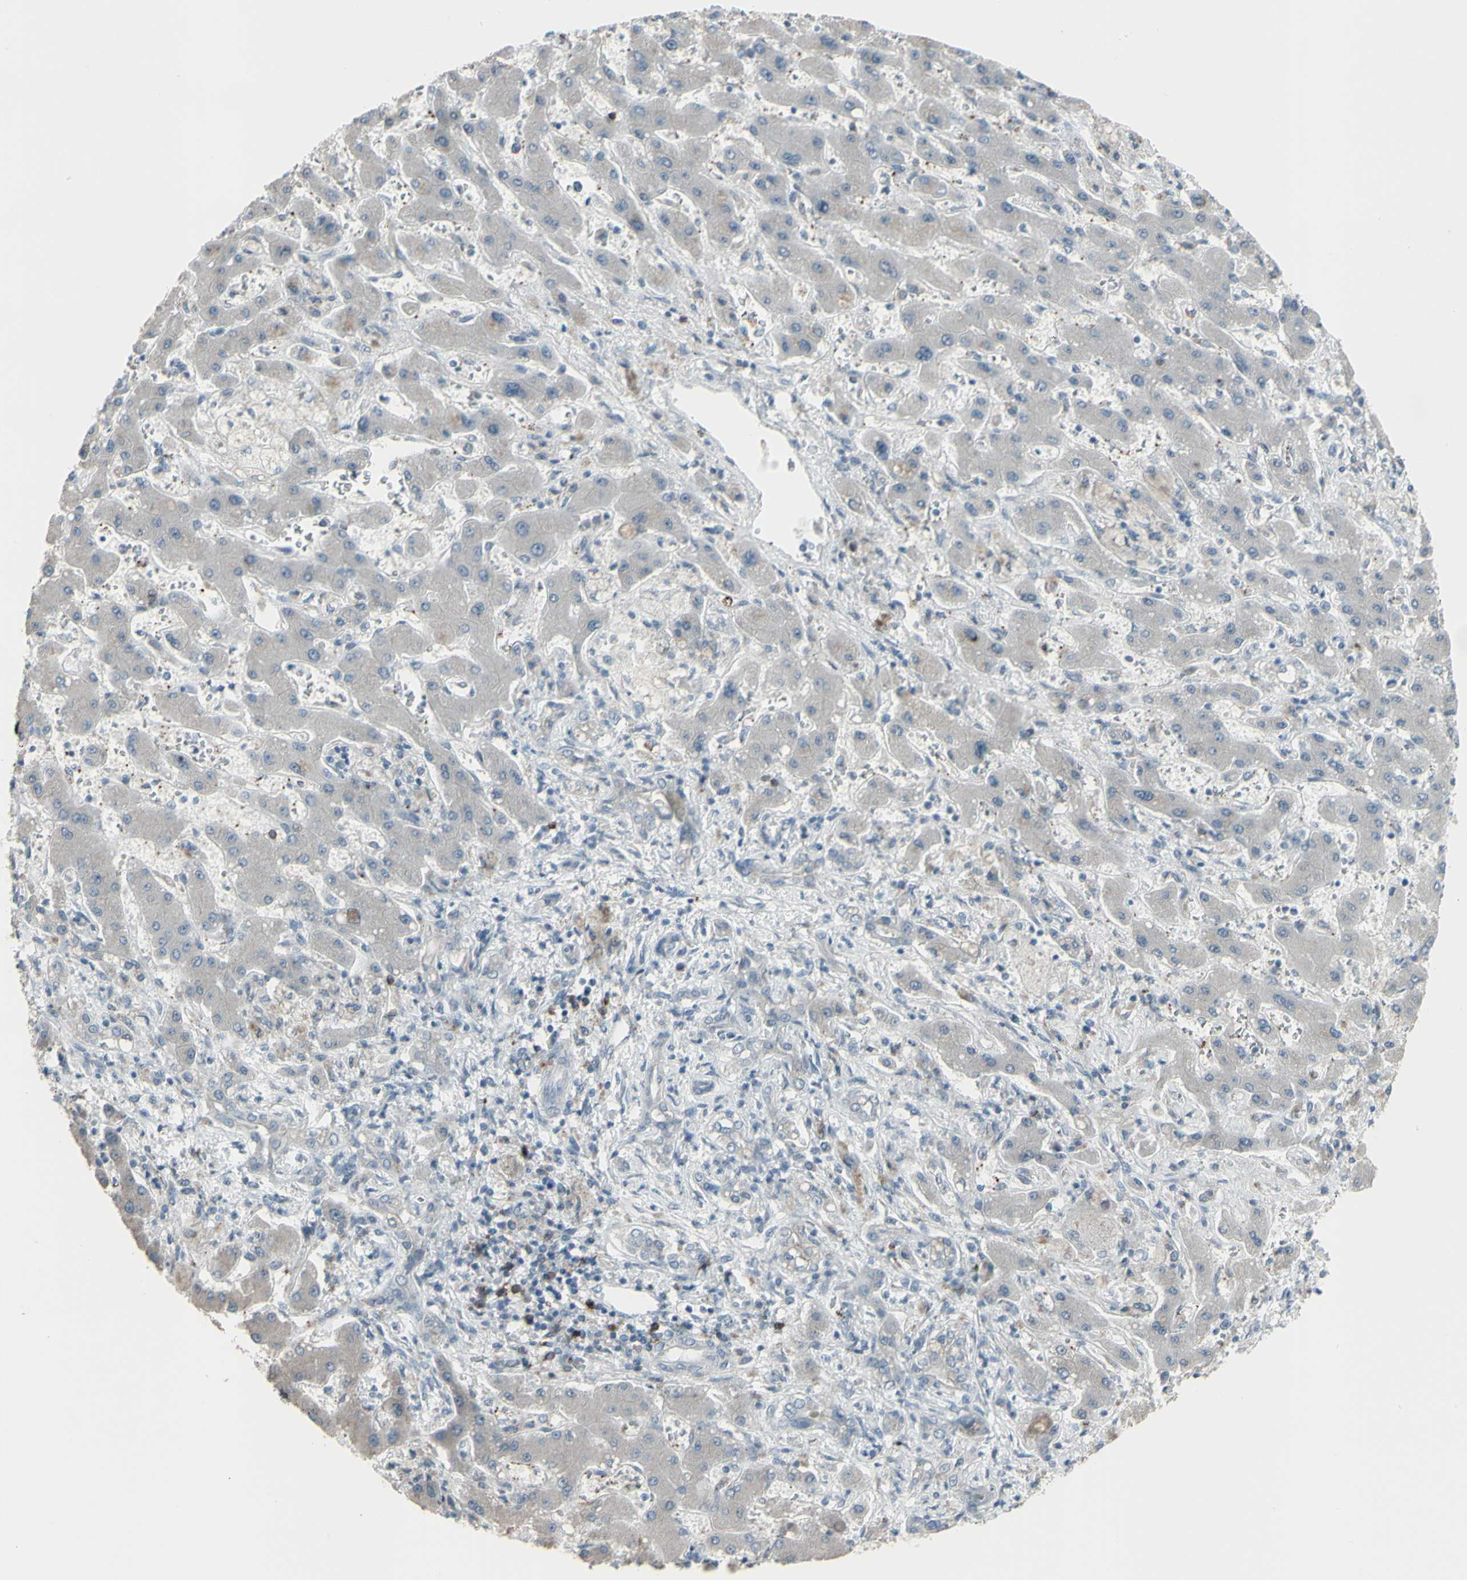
{"staining": {"intensity": "weak", "quantity": "<25%", "location": "cytoplasmic/membranous"}, "tissue": "liver cancer", "cell_type": "Tumor cells", "image_type": "cancer", "snomed": [{"axis": "morphology", "description": "Cholangiocarcinoma"}, {"axis": "topography", "description": "Liver"}], "caption": "This is an immunohistochemistry photomicrograph of liver cholangiocarcinoma. There is no positivity in tumor cells.", "gene": "CD79B", "patient": {"sex": "male", "age": 50}}